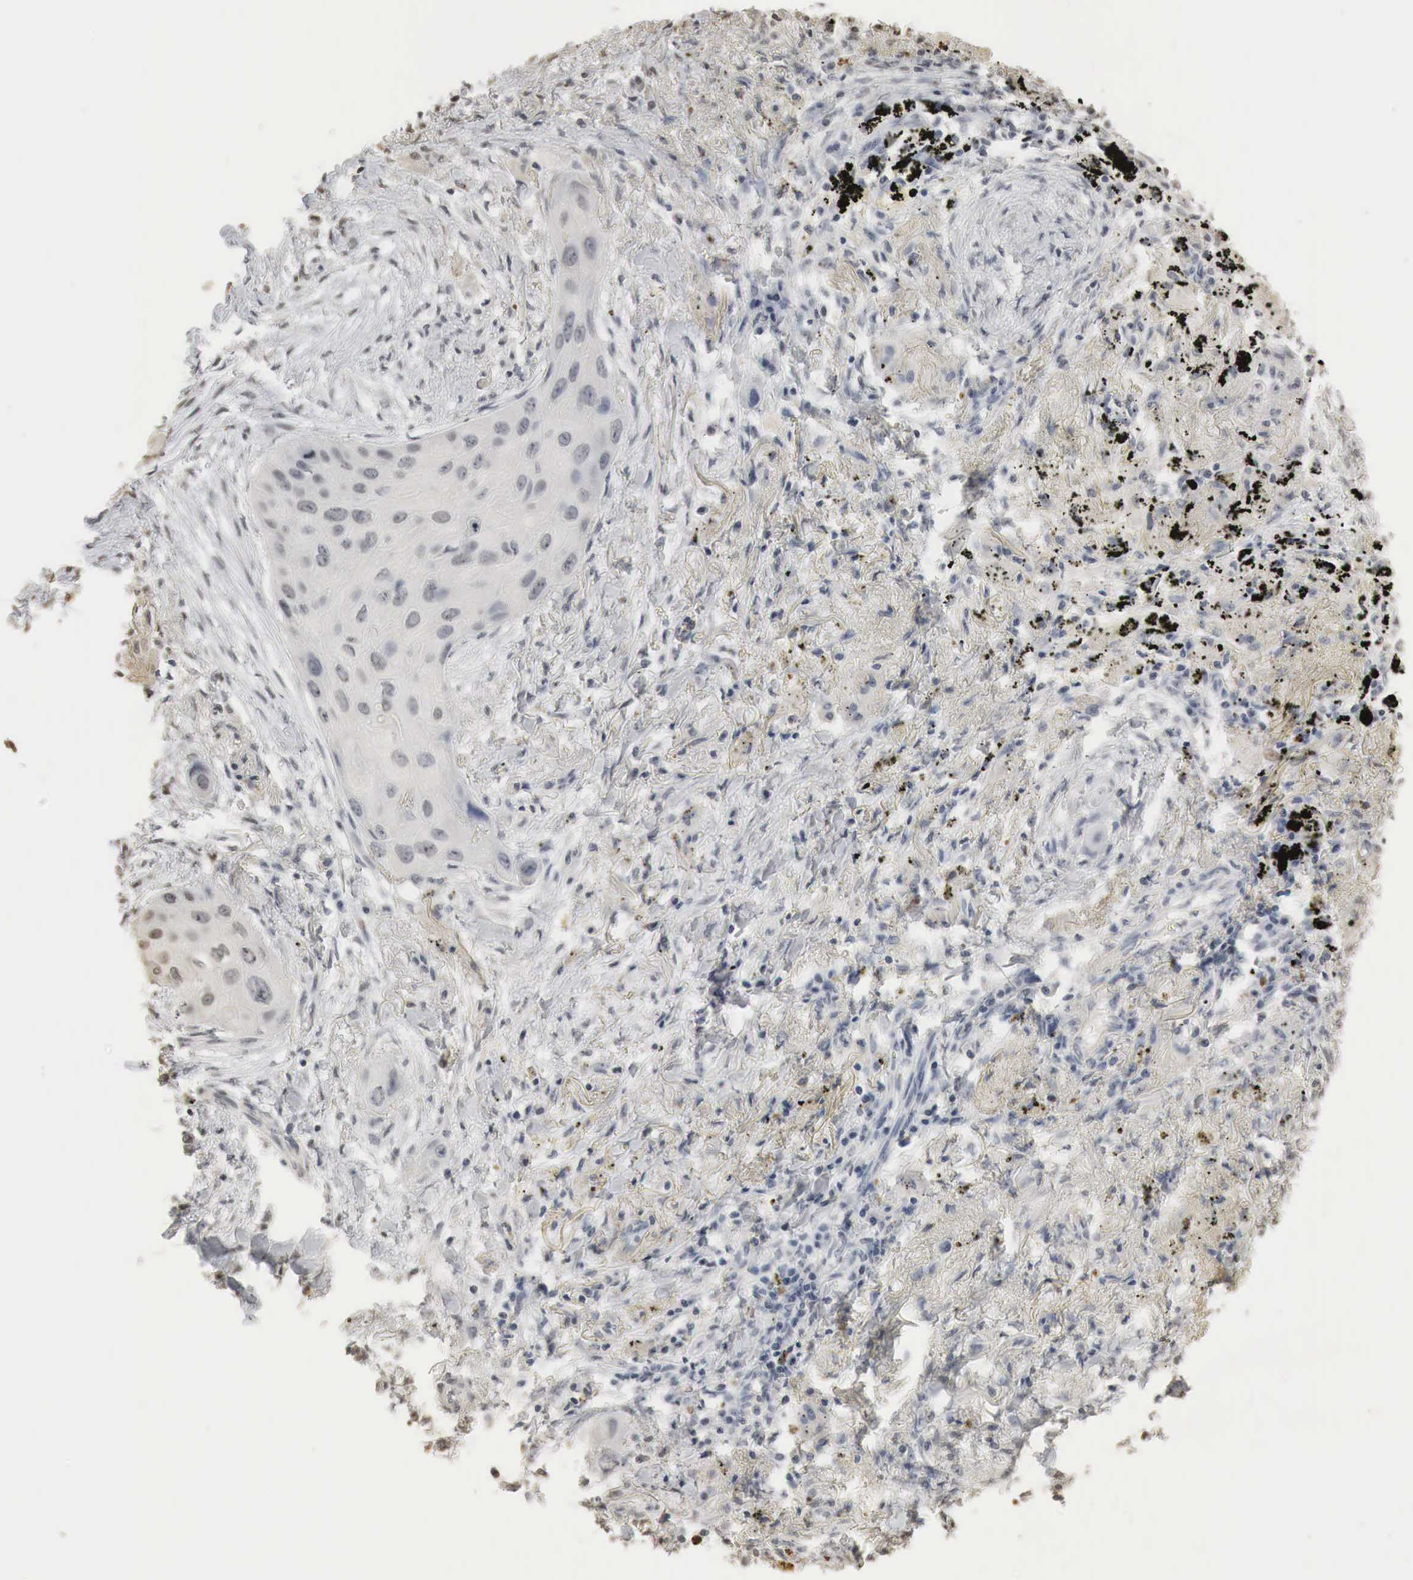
{"staining": {"intensity": "negative", "quantity": "none", "location": "none"}, "tissue": "lung cancer", "cell_type": "Tumor cells", "image_type": "cancer", "snomed": [{"axis": "morphology", "description": "Squamous cell carcinoma, NOS"}, {"axis": "topography", "description": "Lung"}], "caption": "The histopathology image displays no significant expression in tumor cells of squamous cell carcinoma (lung).", "gene": "ERBB4", "patient": {"sex": "male", "age": 71}}